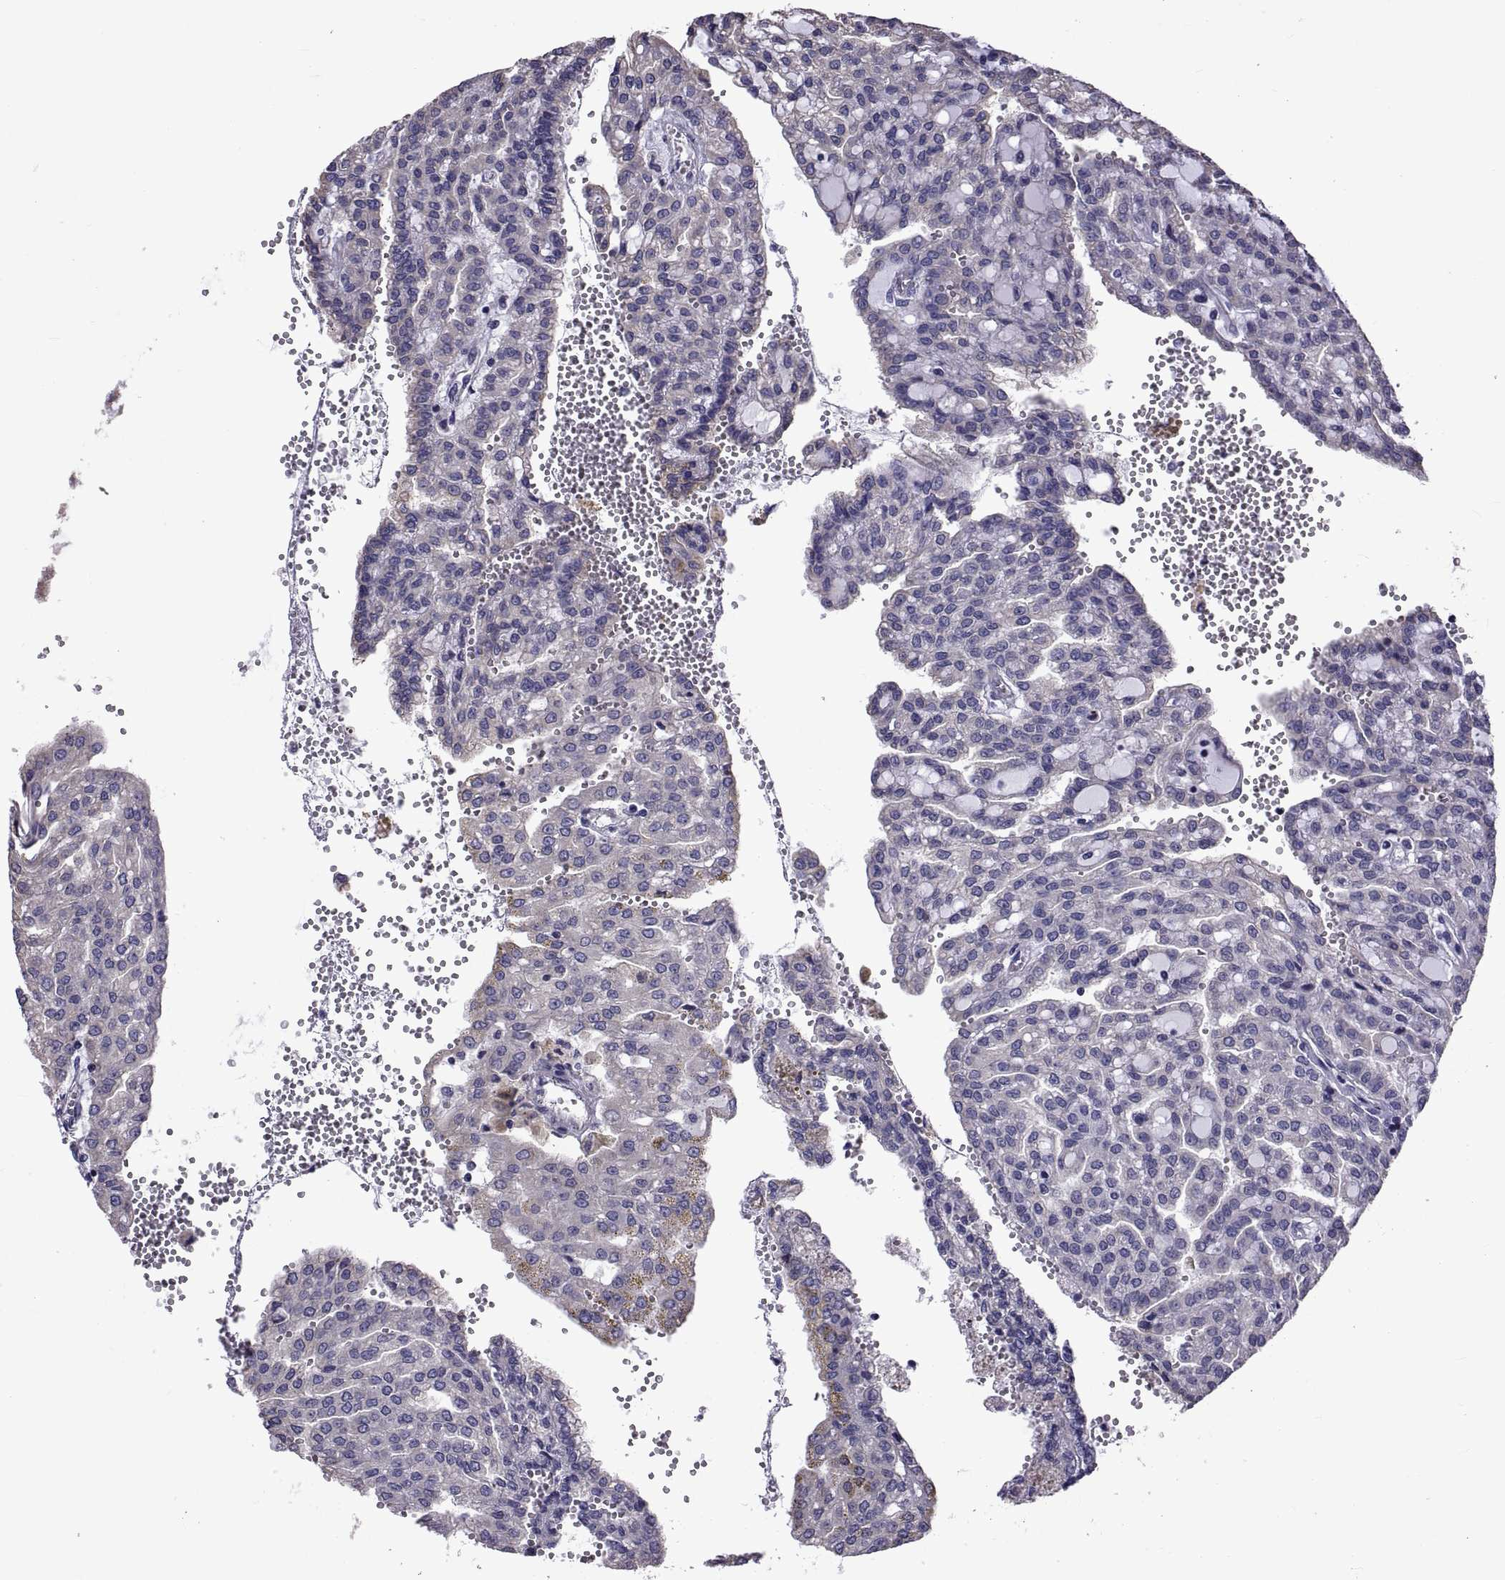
{"staining": {"intensity": "negative", "quantity": "none", "location": "none"}, "tissue": "renal cancer", "cell_type": "Tumor cells", "image_type": "cancer", "snomed": [{"axis": "morphology", "description": "Adenocarcinoma, NOS"}, {"axis": "topography", "description": "Kidney"}], "caption": "An IHC photomicrograph of adenocarcinoma (renal) is shown. There is no staining in tumor cells of adenocarcinoma (renal).", "gene": "TMC3", "patient": {"sex": "male", "age": 63}}